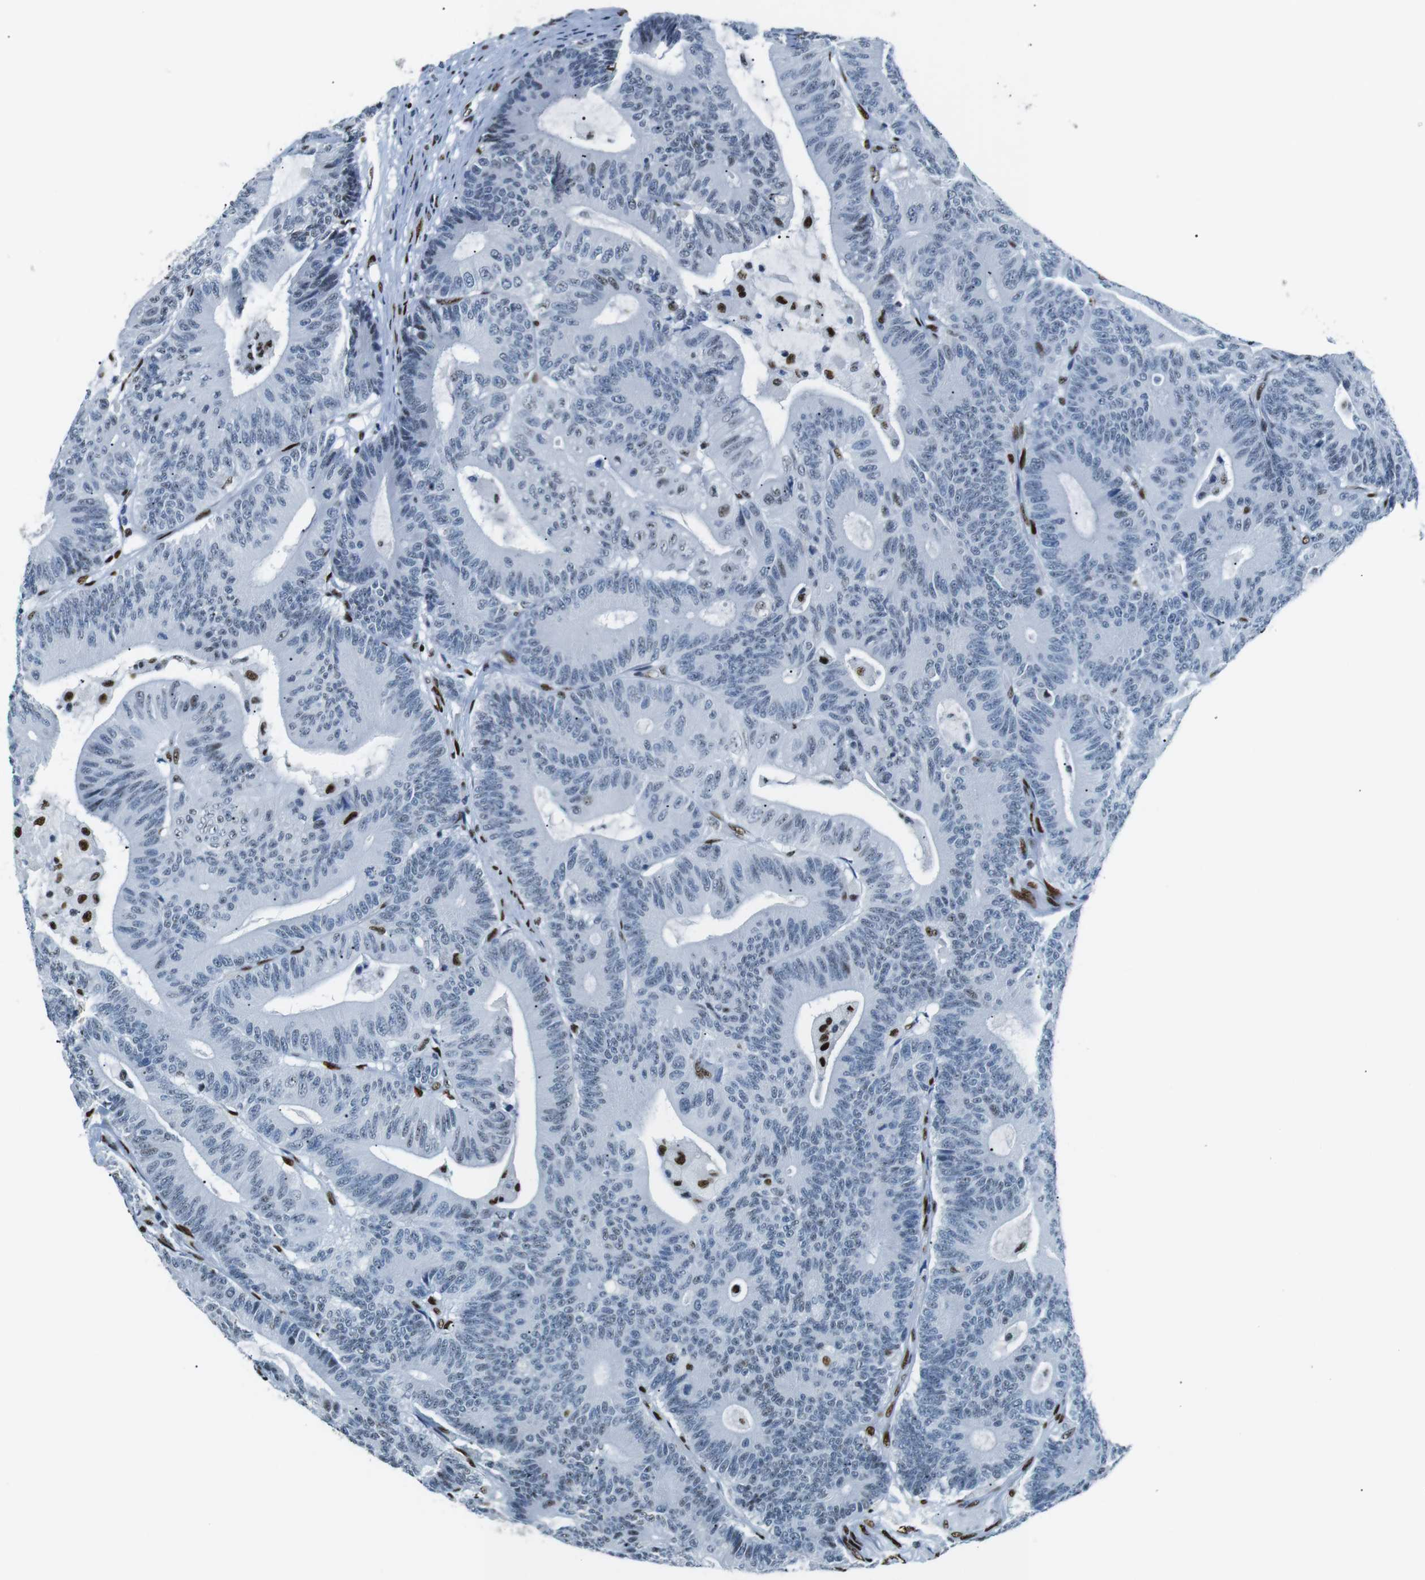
{"staining": {"intensity": "weak", "quantity": "<25%", "location": "nuclear"}, "tissue": "colorectal cancer", "cell_type": "Tumor cells", "image_type": "cancer", "snomed": [{"axis": "morphology", "description": "Adenocarcinoma, NOS"}, {"axis": "topography", "description": "Colon"}], "caption": "Tumor cells are negative for protein expression in human colorectal cancer.", "gene": "PML", "patient": {"sex": "female", "age": 84}}